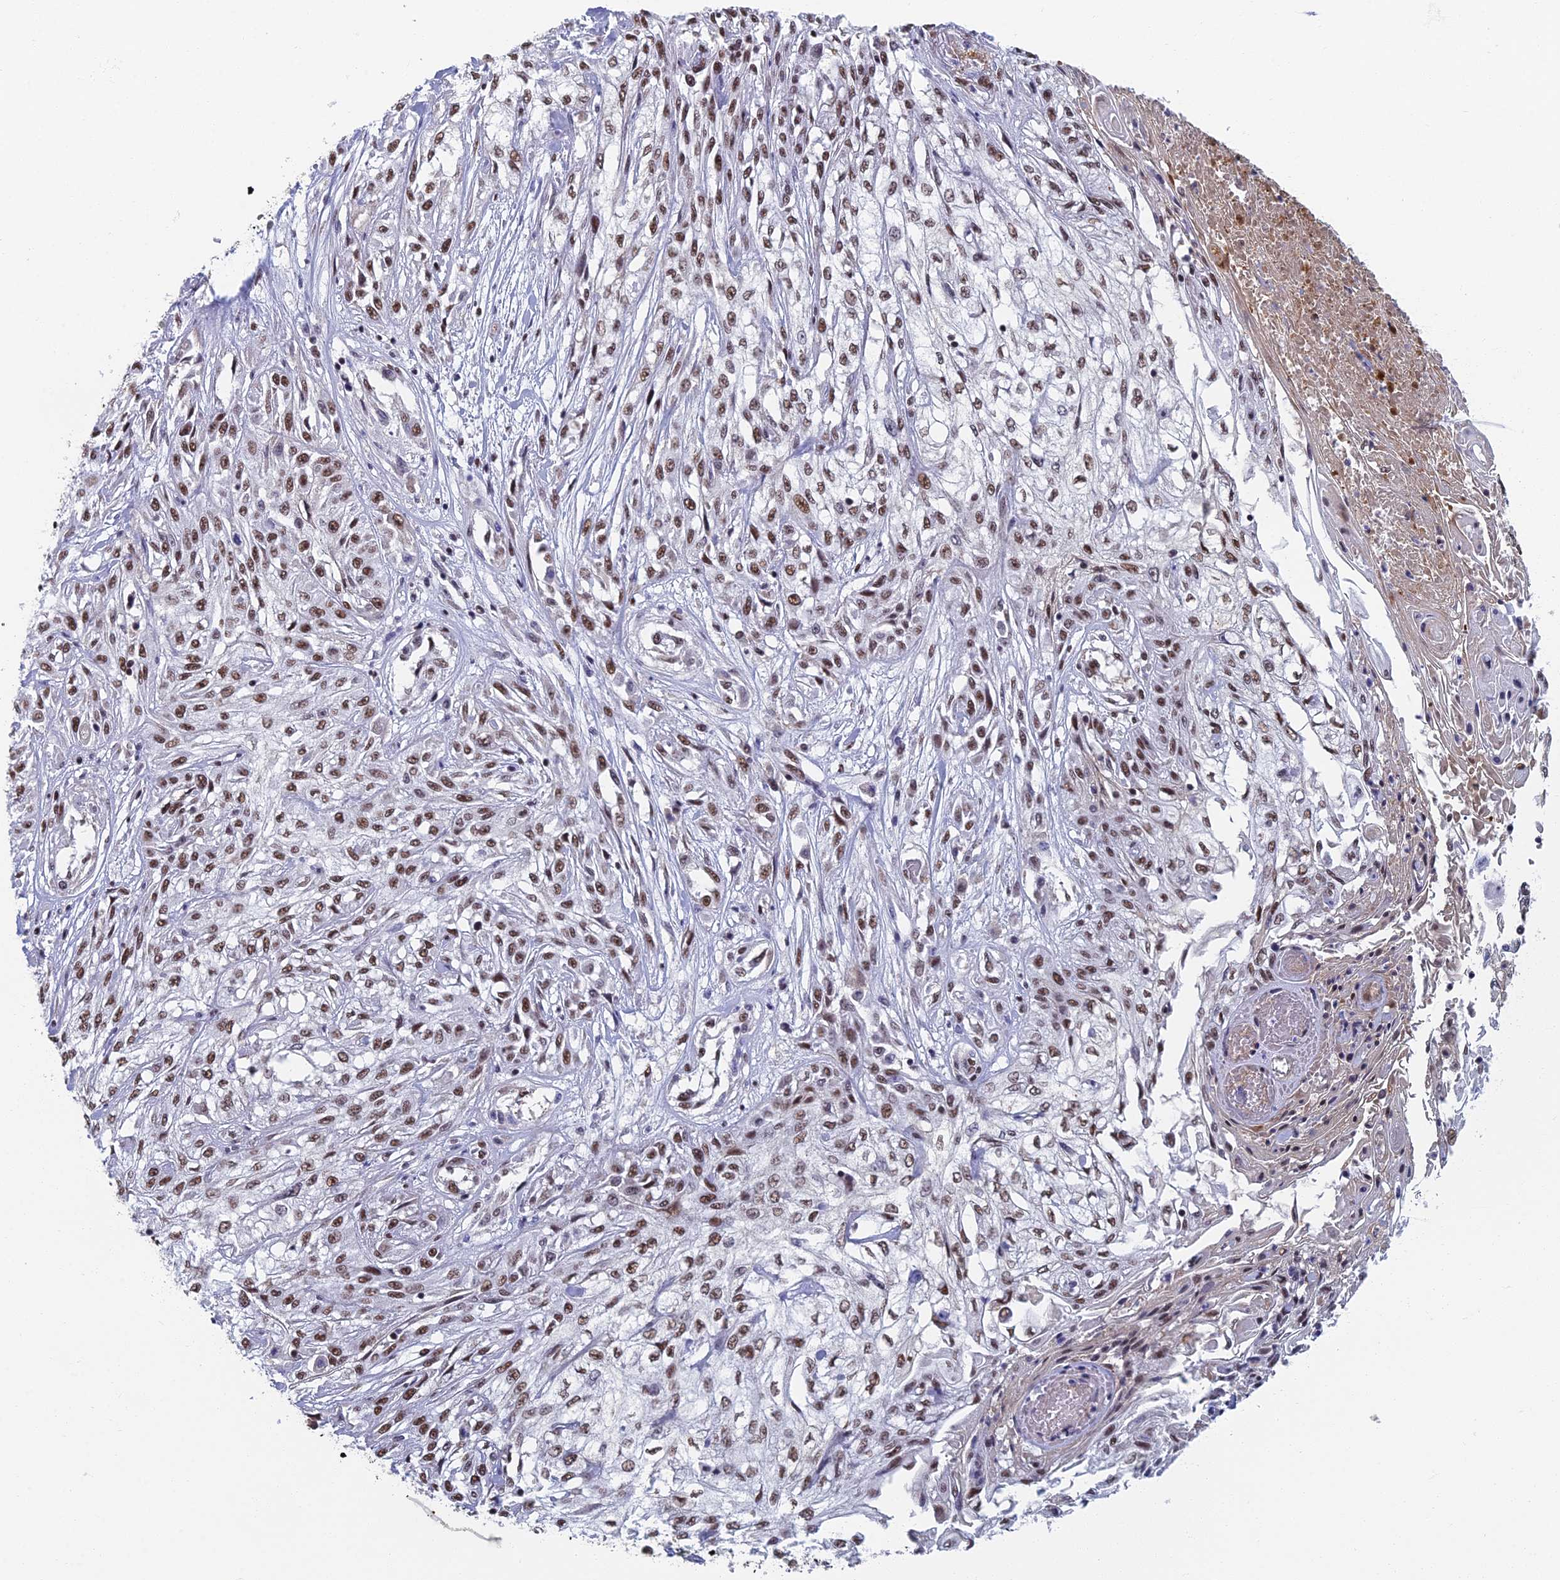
{"staining": {"intensity": "weak", "quantity": ">75%", "location": "nuclear"}, "tissue": "skin cancer", "cell_type": "Tumor cells", "image_type": "cancer", "snomed": [{"axis": "morphology", "description": "Squamous cell carcinoma, NOS"}, {"axis": "morphology", "description": "Squamous cell carcinoma, metastatic, NOS"}, {"axis": "topography", "description": "Skin"}, {"axis": "topography", "description": "Lymph node"}], "caption": "Immunohistochemistry of metastatic squamous cell carcinoma (skin) displays low levels of weak nuclear positivity in about >75% of tumor cells. (Brightfield microscopy of DAB IHC at high magnification).", "gene": "TAF13", "patient": {"sex": "male", "age": 75}}